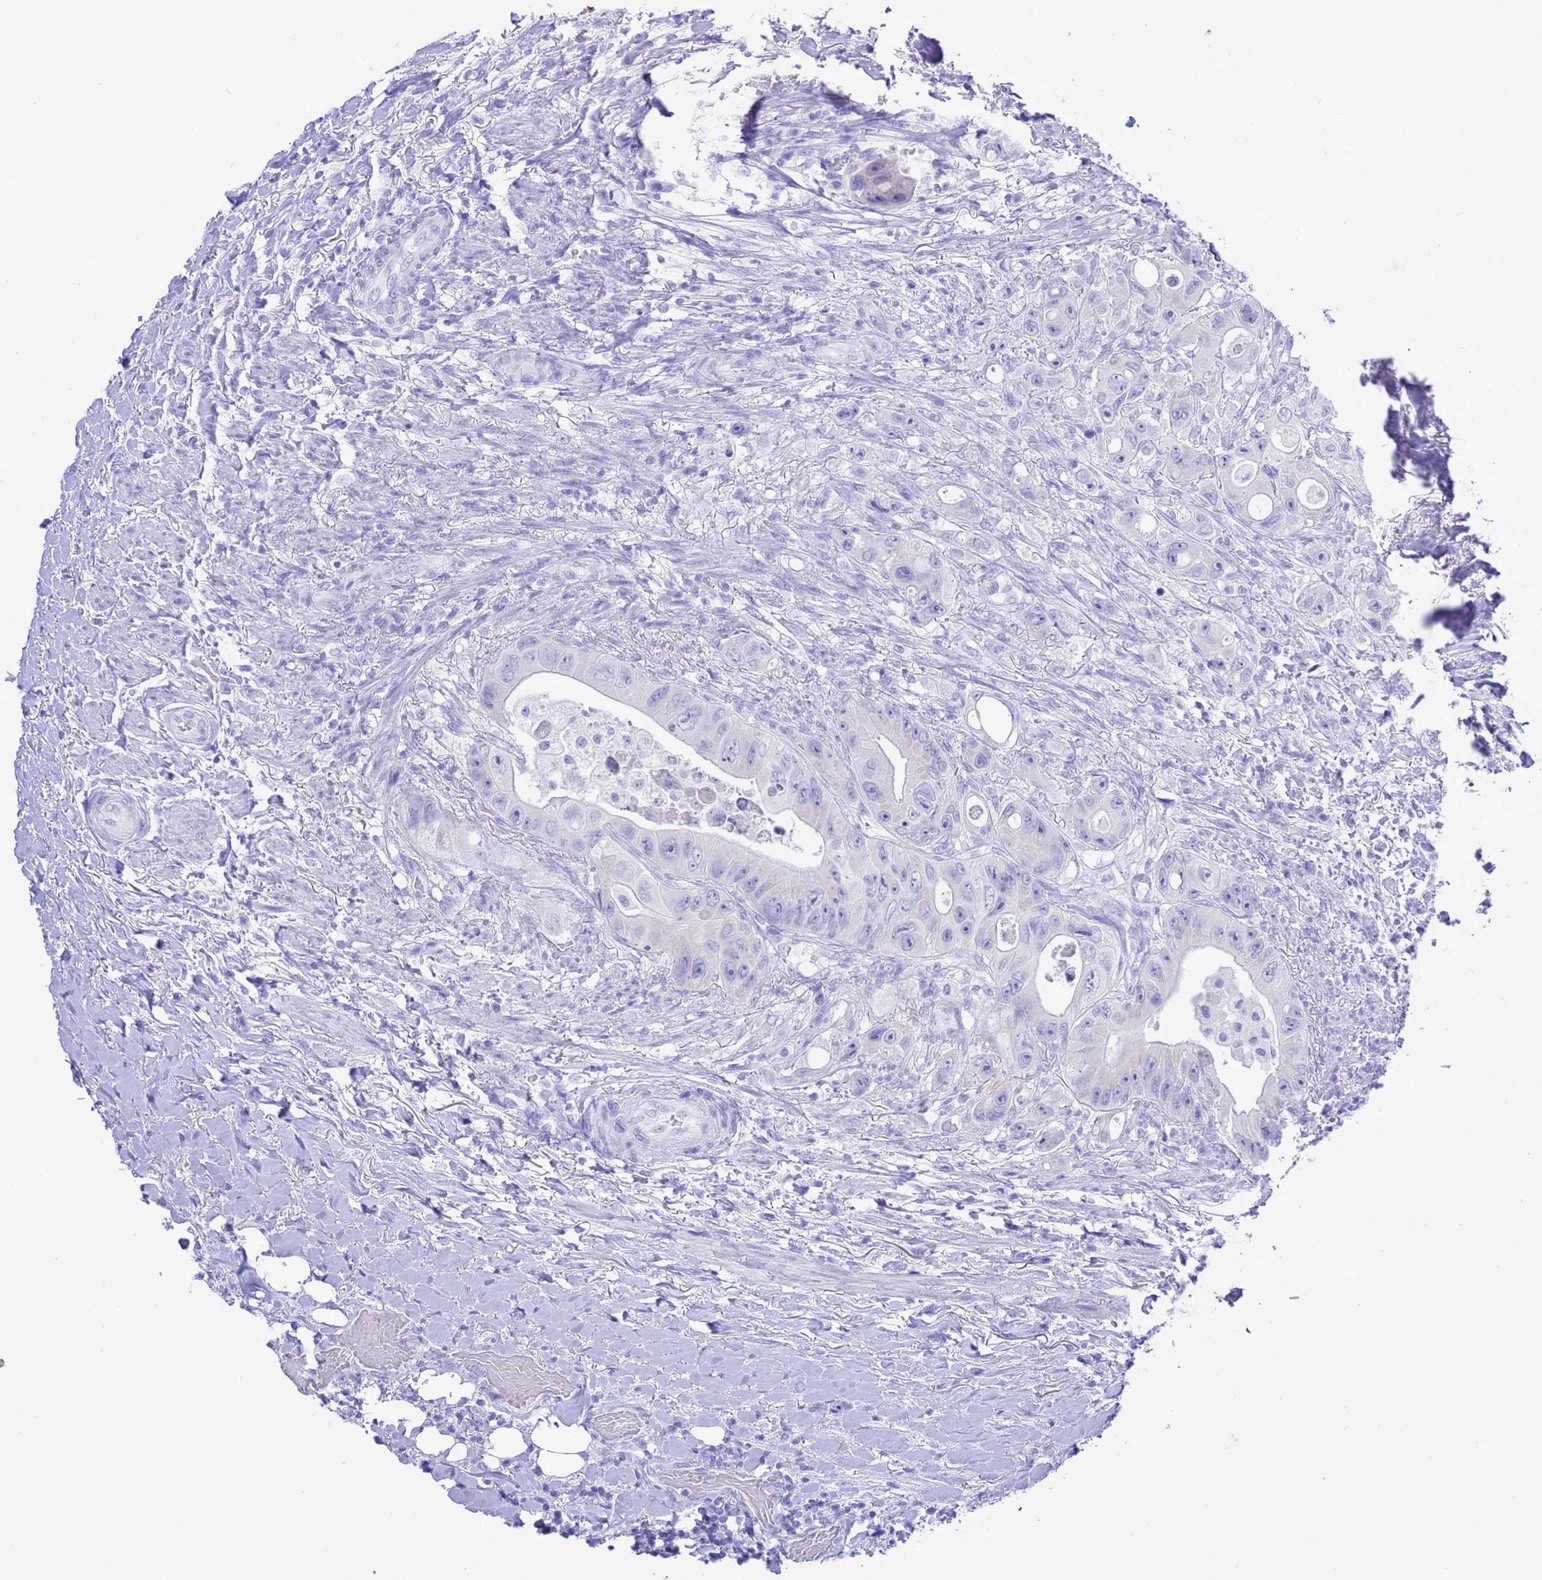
{"staining": {"intensity": "negative", "quantity": "none", "location": "none"}, "tissue": "colorectal cancer", "cell_type": "Tumor cells", "image_type": "cancer", "snomed": [{"axis": "morphology", "description": "Adenocarcinoma, NOS"}, {"axis": "topography", "description": "Colon"}], "caption": "A photomicrograph of colorectal adenocarcinoma stained for a protein shows no brown staining in tumor cells. (Stains: DAB IHC with hematoxylin counter stain, Microscopy: brightfield microscopy at high magnification).", "gene": "GSTM1", "patient": {"sex": "female", "age": 46}}